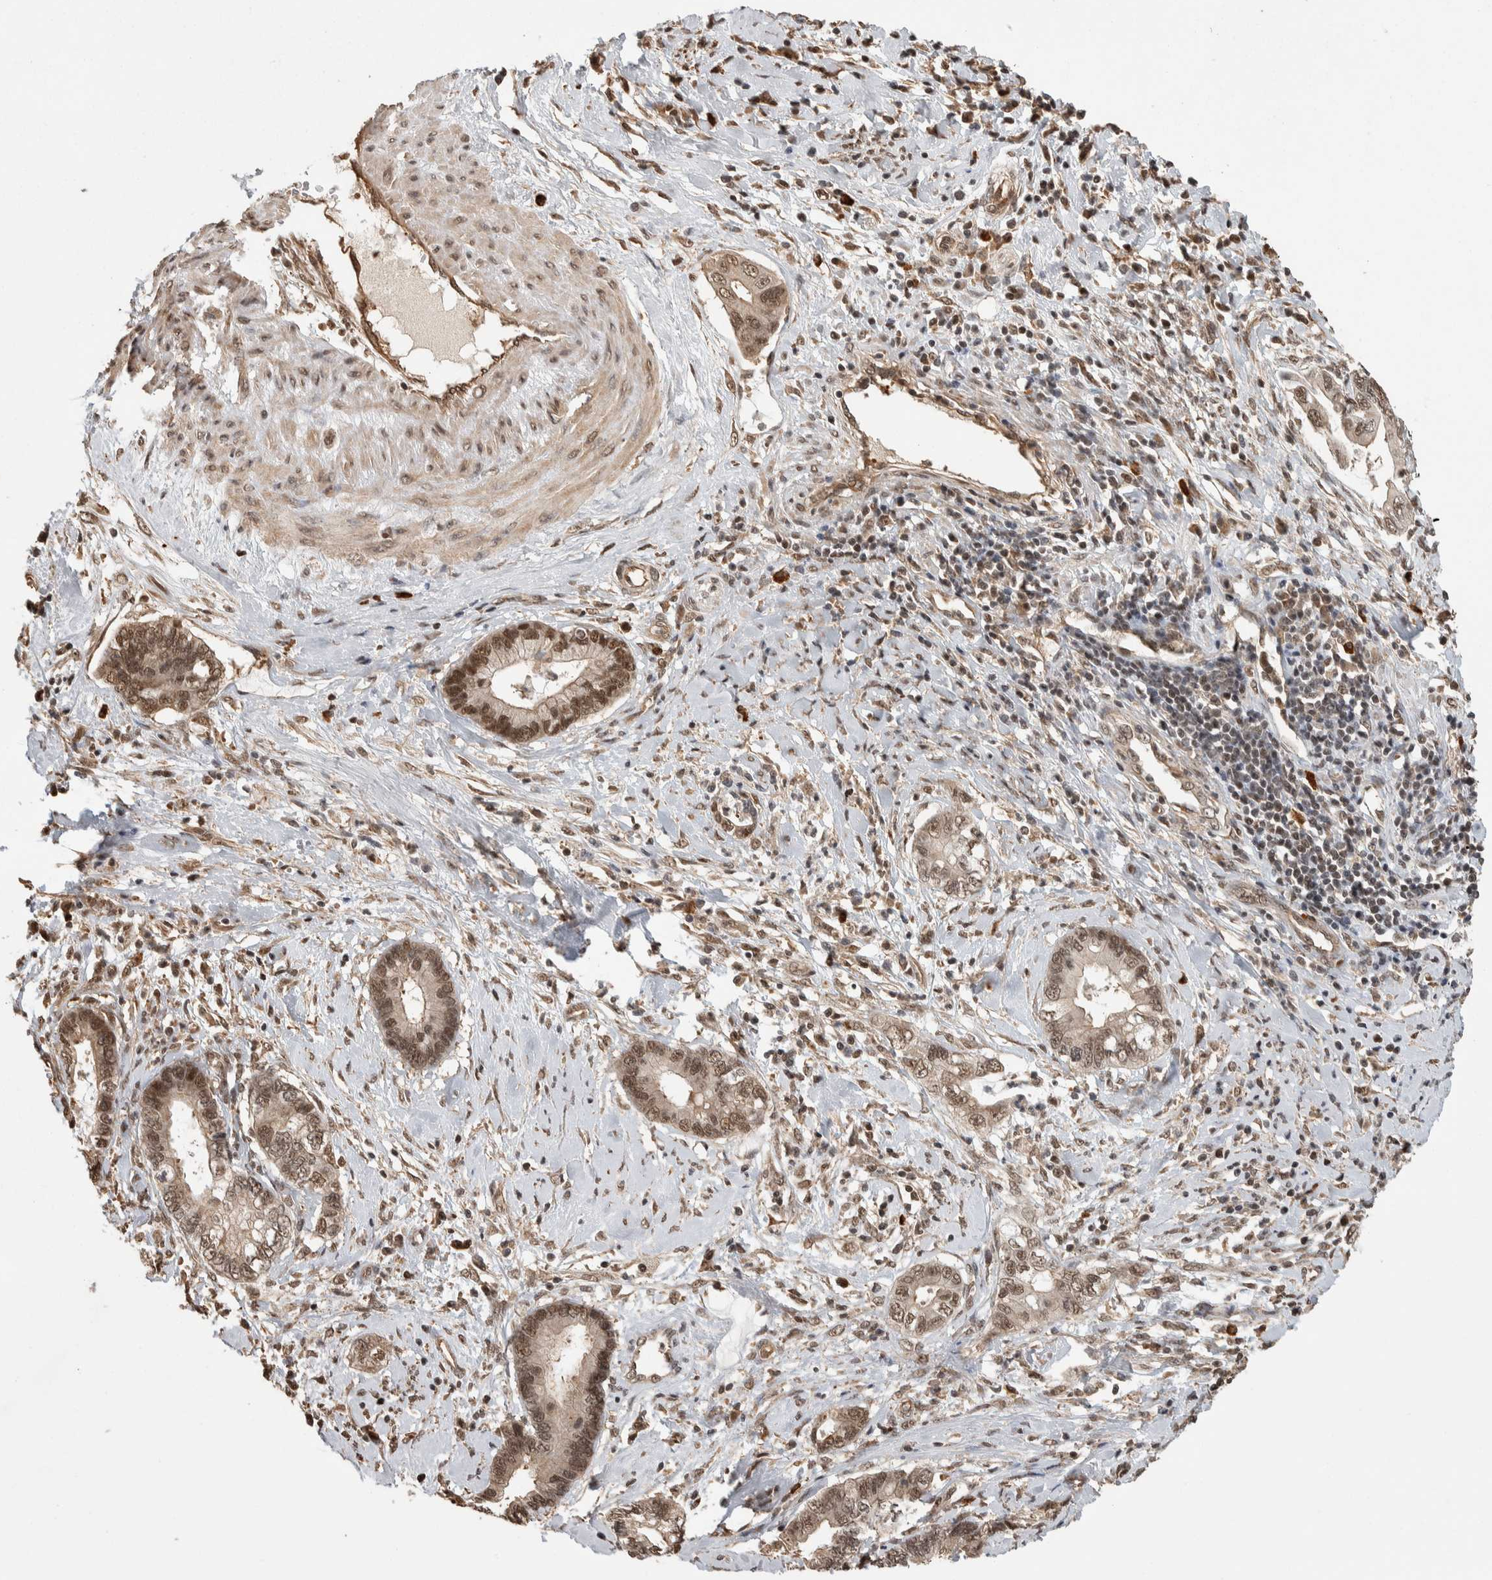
{"staining": {"intensity": "moderate", "quantity": ">75%", "location": "nuclear"}, "tissue": "cervical cancer", "cell_type": "Tumor cells", "image_type": "cancer", "snomed": [{"axis": "morphology", "description": "Adenocarcinoma, NOS"}, {"axis": "topography", "description": "Cervix"}], "caption": "The micrograph displays immunohistochemical staining of cervical cancer. There is moderate nuclear positivity is seen in approximately >75% of tumor cells.", "gene": "ZNF592", "patient": {"sex": "female", "age": 44}}